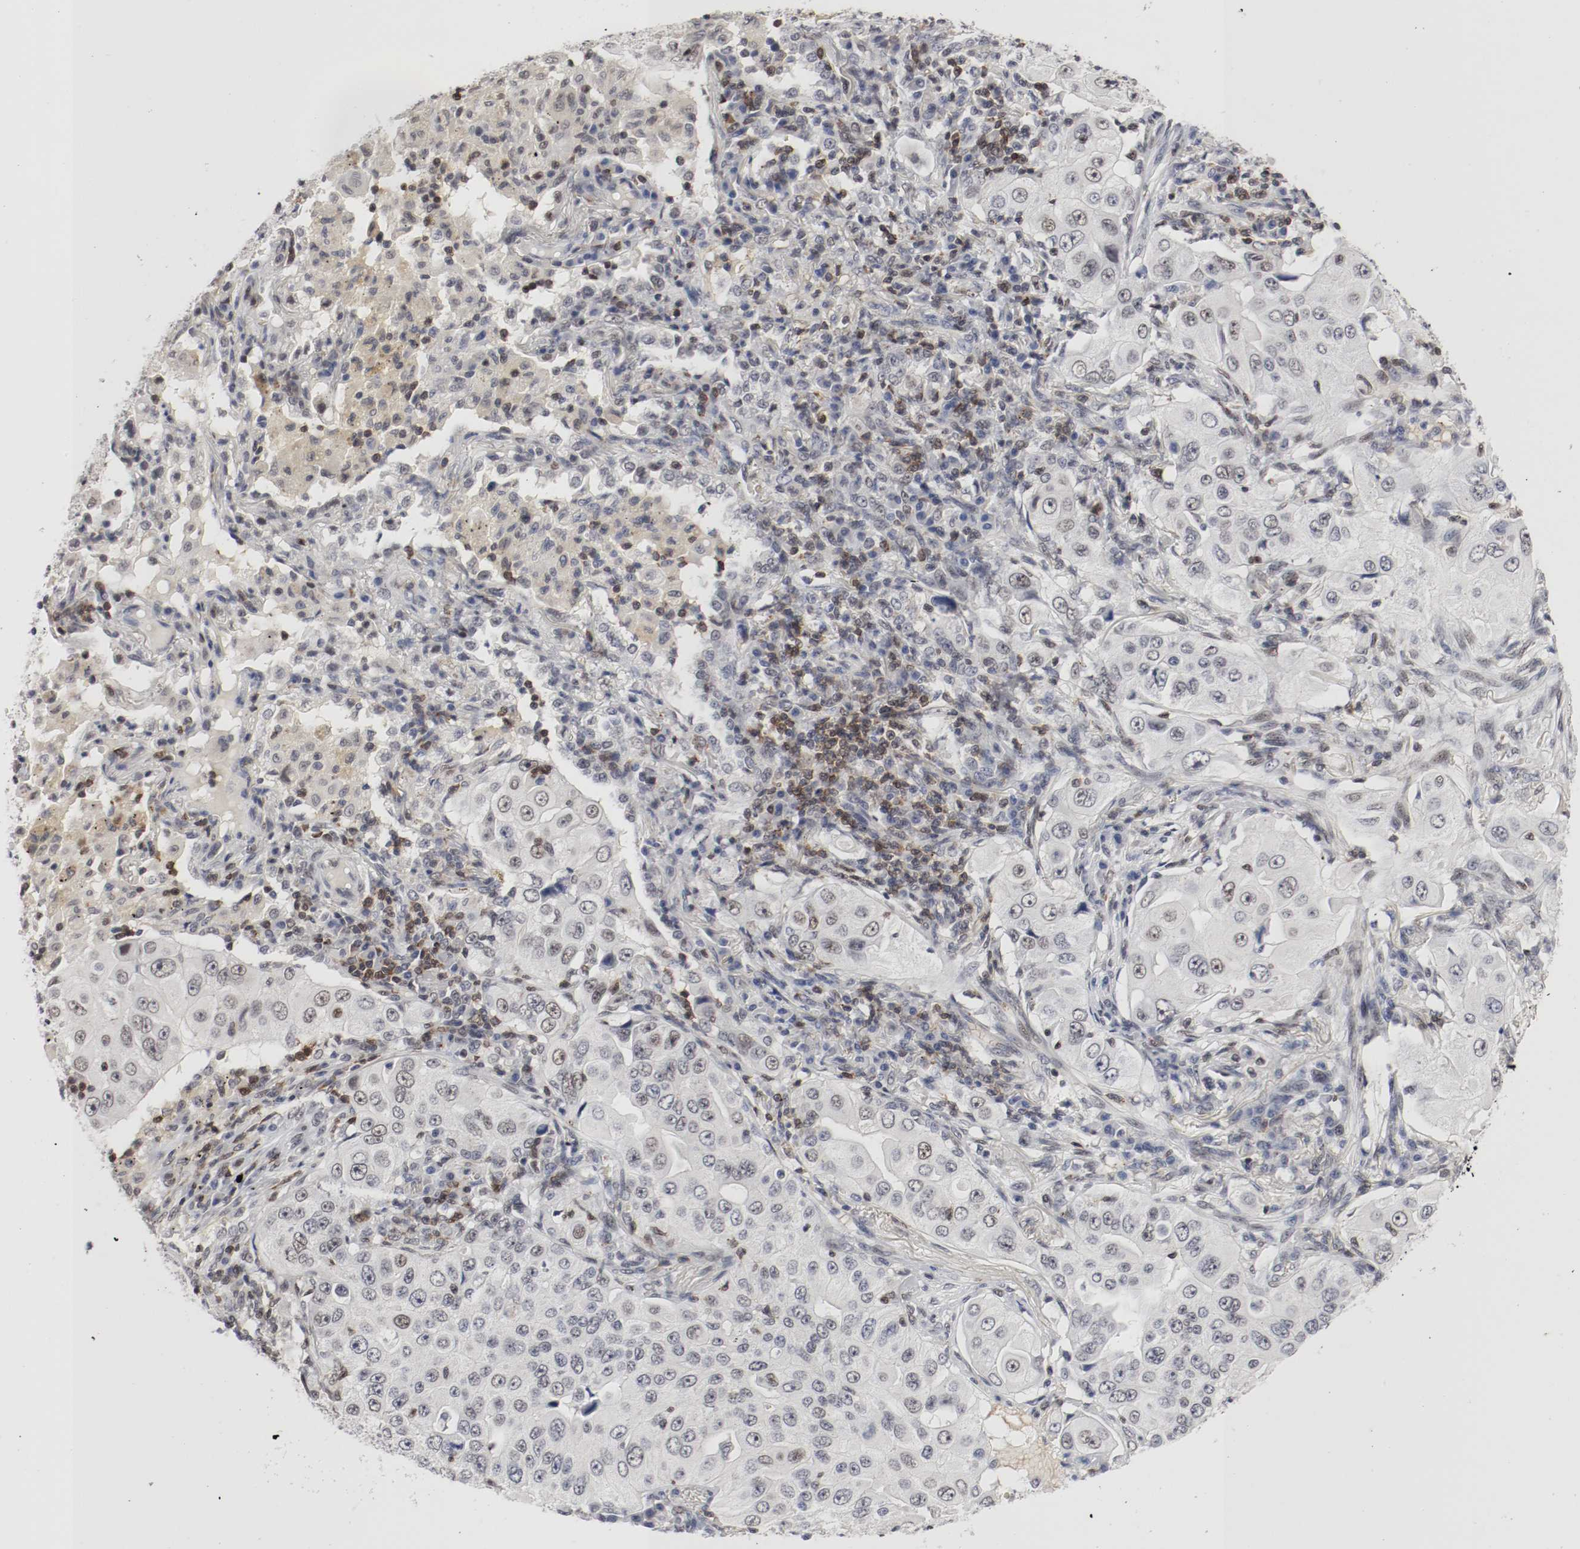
{"staining": {"intensity": "weak", "quantity": "<25%", "location": "nuclear"}, "tissue": "lung cancer", "cell_type": "Tumor cells", "image_type": "cancer", "snomed": [{"axis": "morphology", "description": "Adenocarcinoma, NOS"}, {"axis": "topography", "description": "Lung"}], "caption": "This is a image of IHC staining of lung cancer, which shows no expression in tumor cells.", "gene": "JUND", "patient": {"sex": "male", "age": 84}}